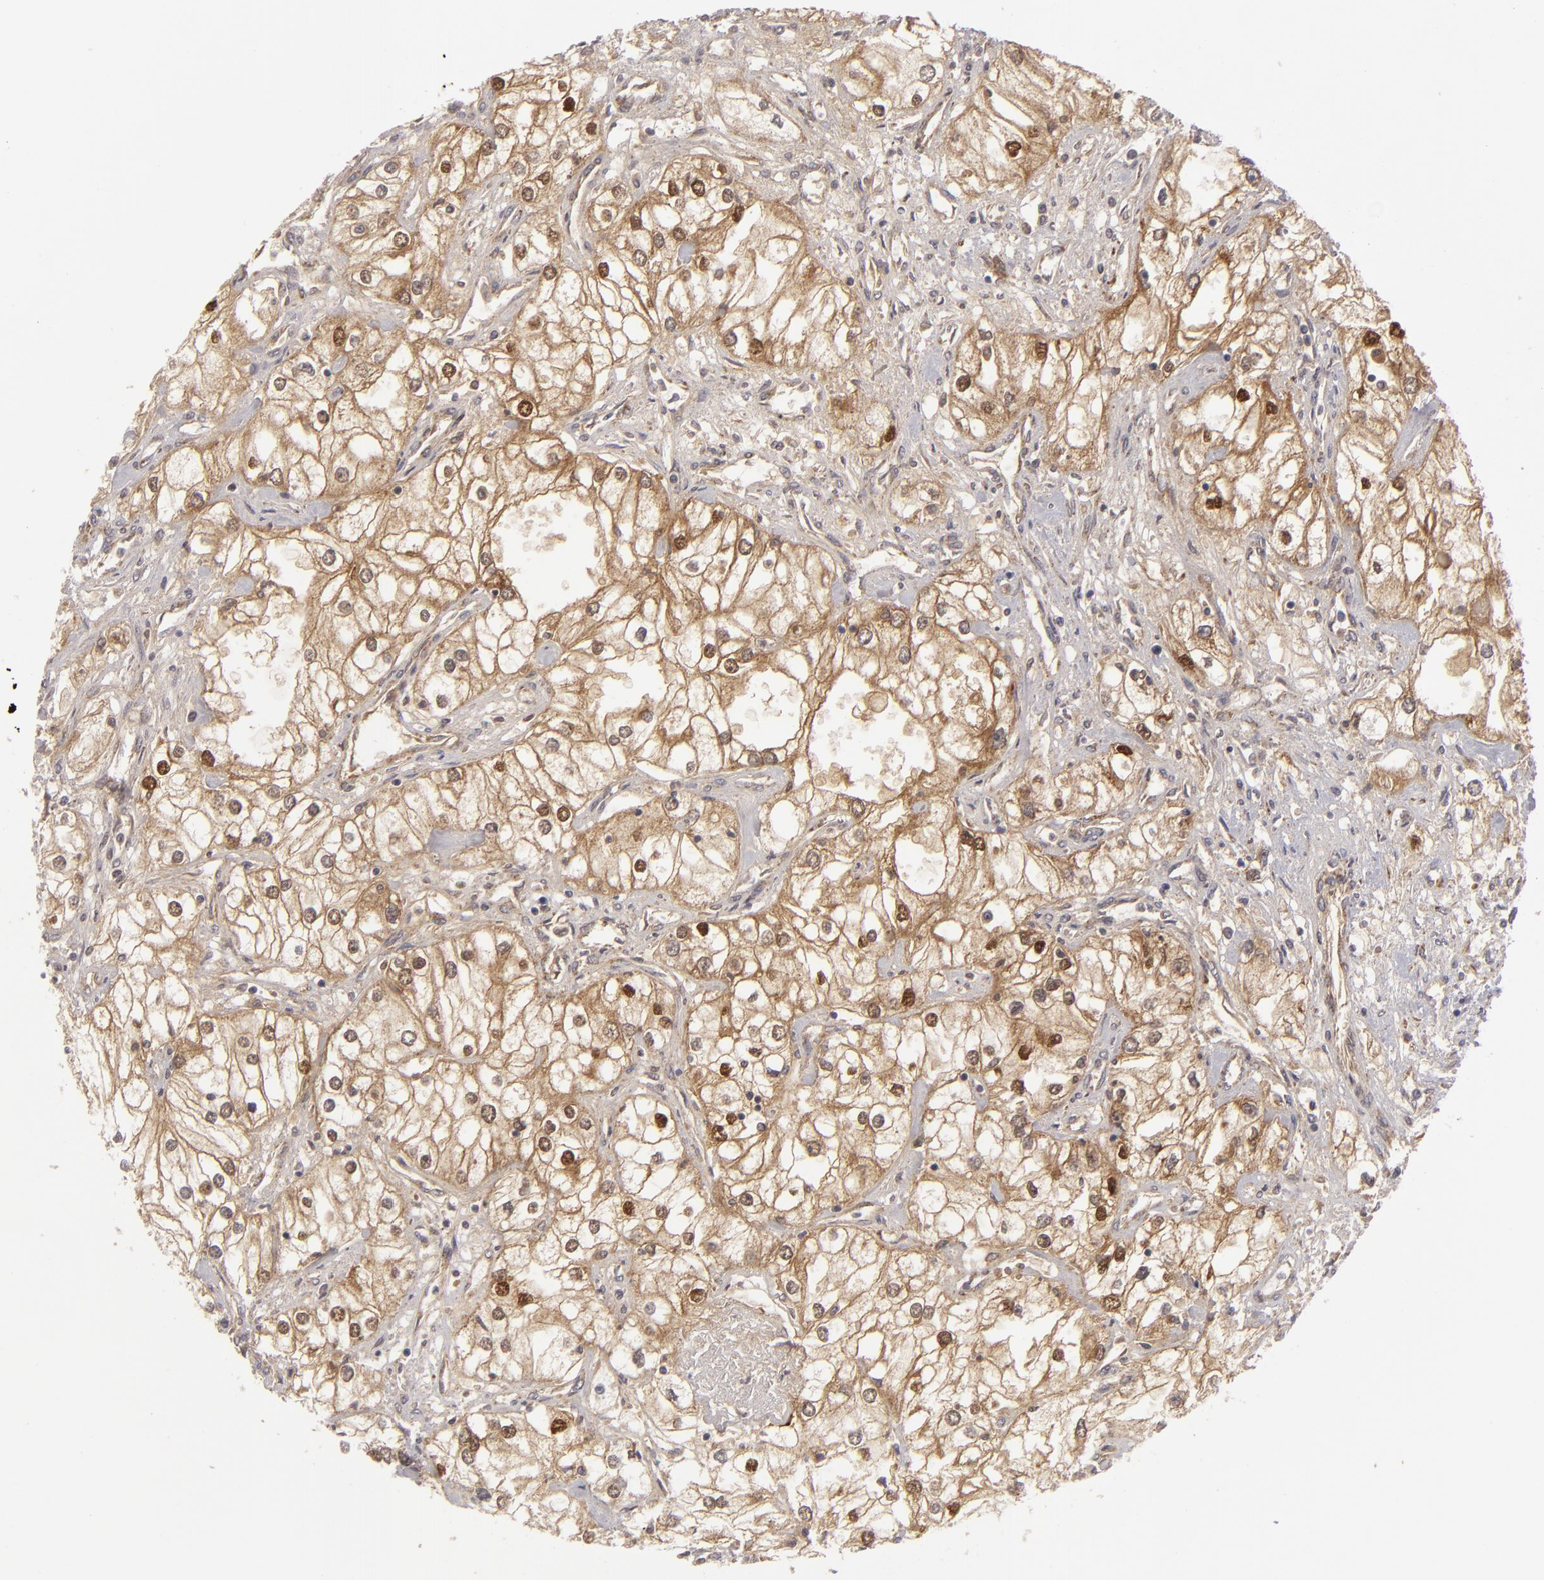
{"staining": {"intensity": "moderate", "quantity": "<25%", "location": "cytoplasmic/membranous"}, "tissue": "renal cancer", "cell_type": "Tumor cells", "image_type": "cancer", "snomed": [{"axis": "morphology", "description": "Adenocarcinoma, NOS"}, {"axis": "topography", "description": "Kidney"}], "caption": "Immunohistochemical staining of renal adenocarcinoma exhibits moderate cytoplasmic/membranous protein positivity in approximately <25% of tumor cells.", "gene": "ALCAM", "patient": {"sex": "male", "age": 57}}